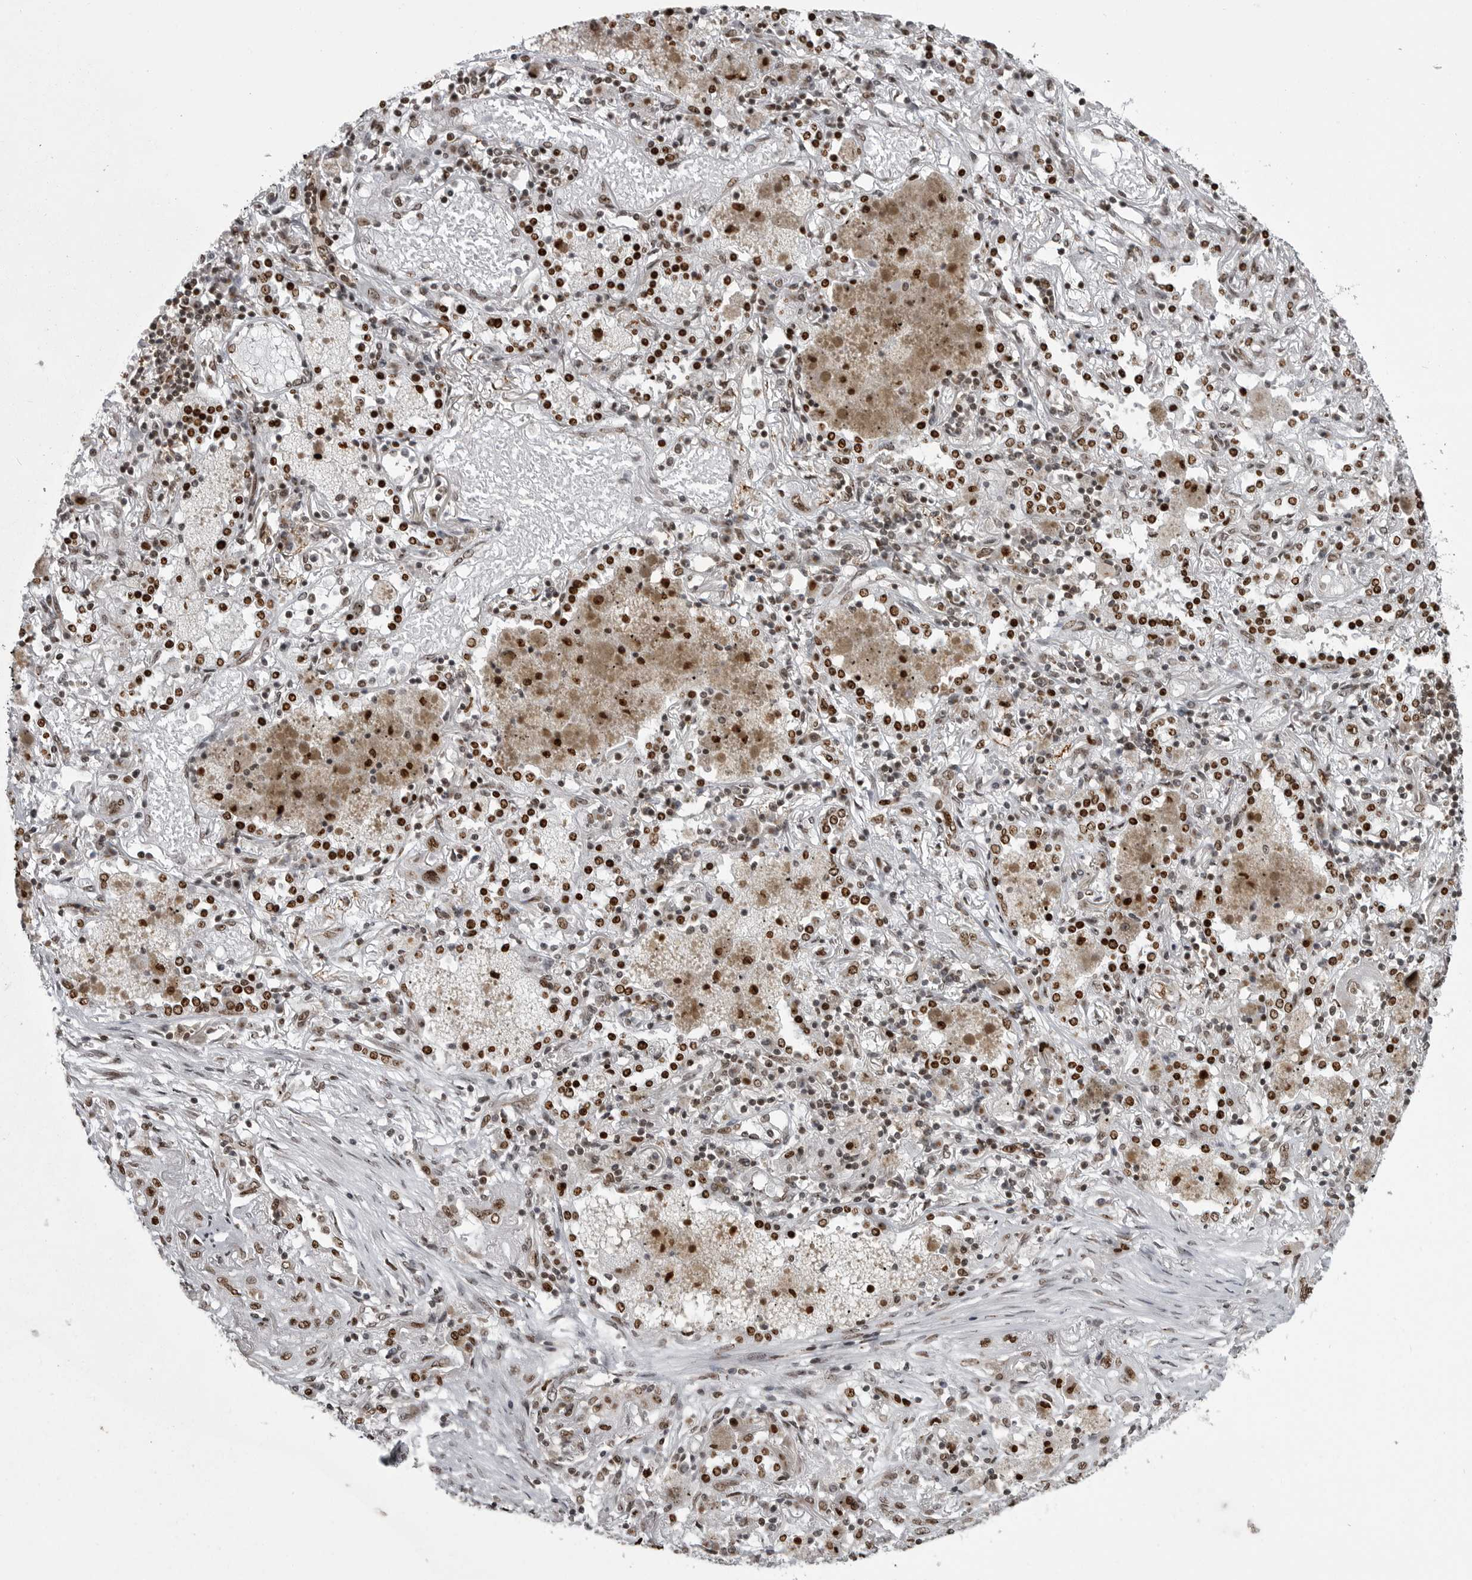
{"staining": {"intensity": "moderate", "quantity": "25%-75%", "location": "nuclear"}, "tissue": "lung cancer", "cell_type": "Tumor cells", "image_type": "cancer", "snomed": [{"axis": "morphology", "description": "Squamous cell carcinoma, NOS"}, {"axis": "topography", "description": "Lung"}], "caption": "A brown stain shows moderate nuclear expression of a protein in human lung cancer tumor cells.", "gene": "YAF2", "patient": {"sex": "female", "age": 47}}